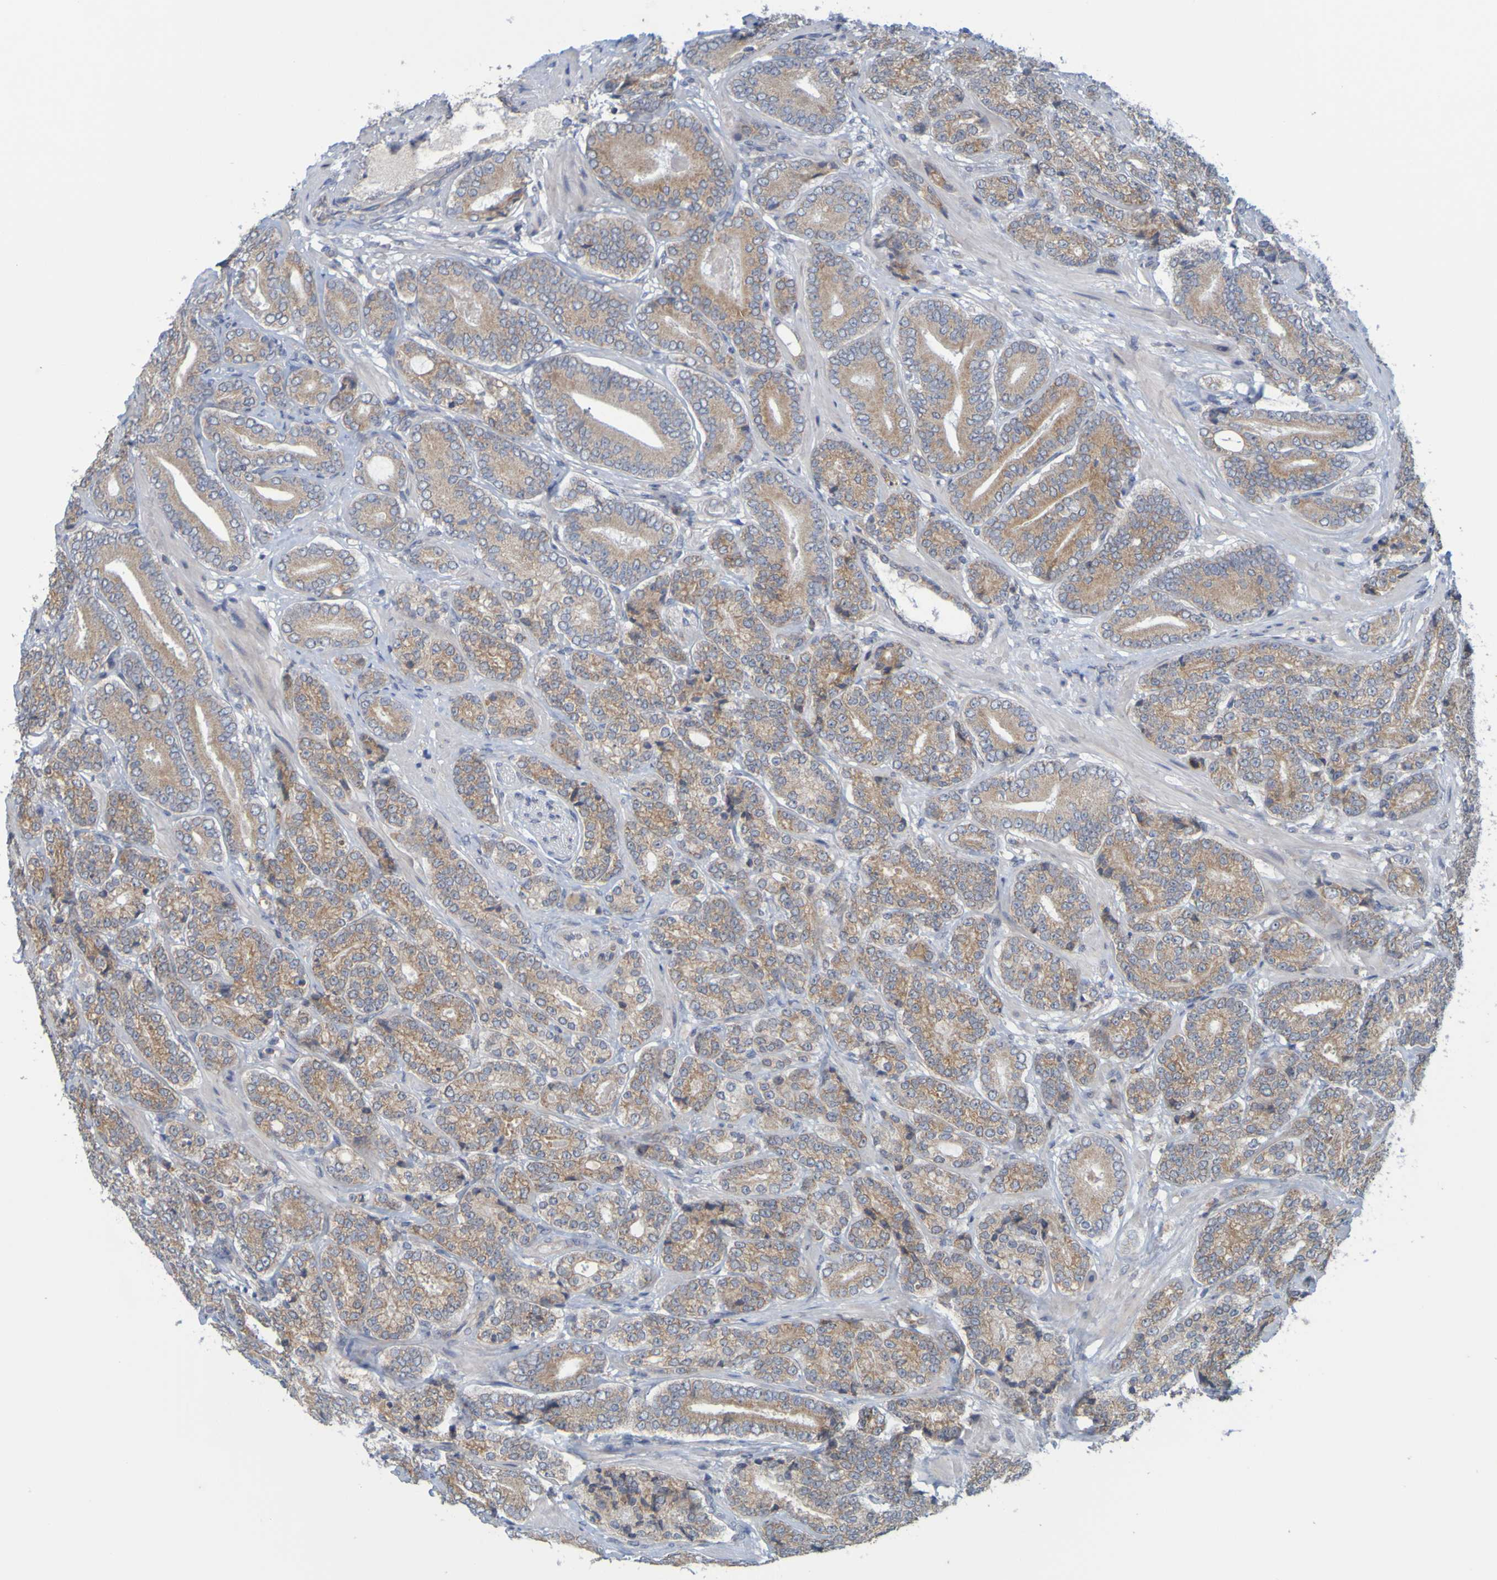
{"staining": {"intensity": "moderate", "quantity": ">75%", "location": "cytoplasmic/membranous"}, "tissue": "prostate cancer", "cell_type": "Tumor cells", "image_type": "cancer", "snomed": [{"axis": "morphology", "description": "Adenocarcinoma, High grade"}, {"axis": "topography", "description": "Prostate"}], "caption": "Immunohistochemical staining of prostate high-grade adenocarcinoma shows medium levels of moderate cytoplasmic/membranous protein positivity in approximately >75% of tumor cells. (Stains: DAB (3,3'-diaminobenzidine) in brown, nuclei in blue, Microscopy: brightfield microscopy at high magnification).", "gene": "MOGS", "patient": {"sex": "male", "age": 61}}